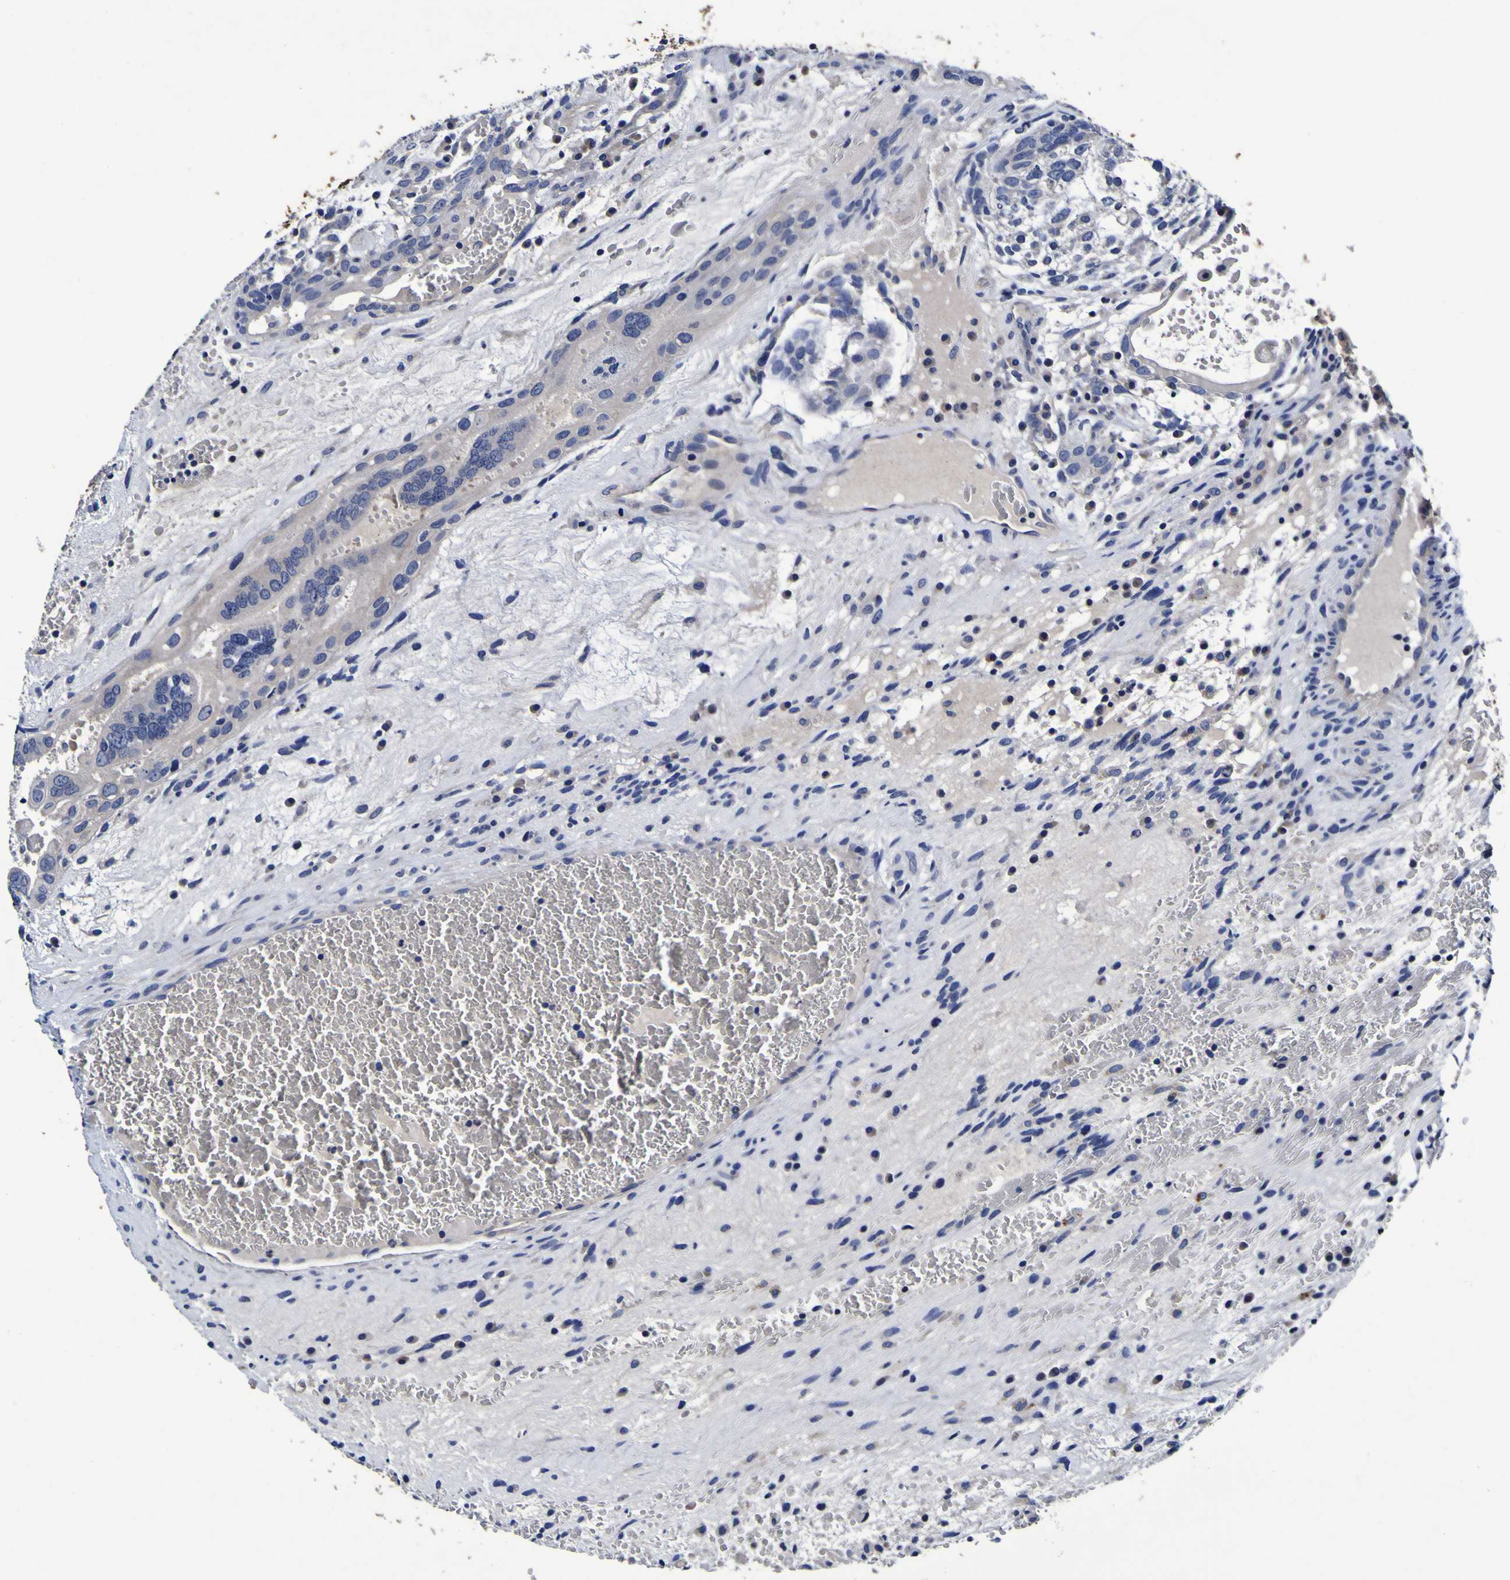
{"staining": {"intensity": "negative", "quantity": "none", "location": "none"}, "tissue": "testis cancer", "cell_type": "Tumor cells", "image_type": "cancer", "snomed": [{"axis": "morphology", "description": "Seminoma, NOS"}, {"axis": "morphology", "description": "Carcinoma, Embryonal, NOS"}, {"axis": "topography", "description": "Testis"}], "caption": "The immunohistochemistry (IHC) image has no significant positivity in tumor cells of testis embryonal carcinoma tissue.", "gene": "PANK4", "patient": {"sex": "male", "age": 52}}